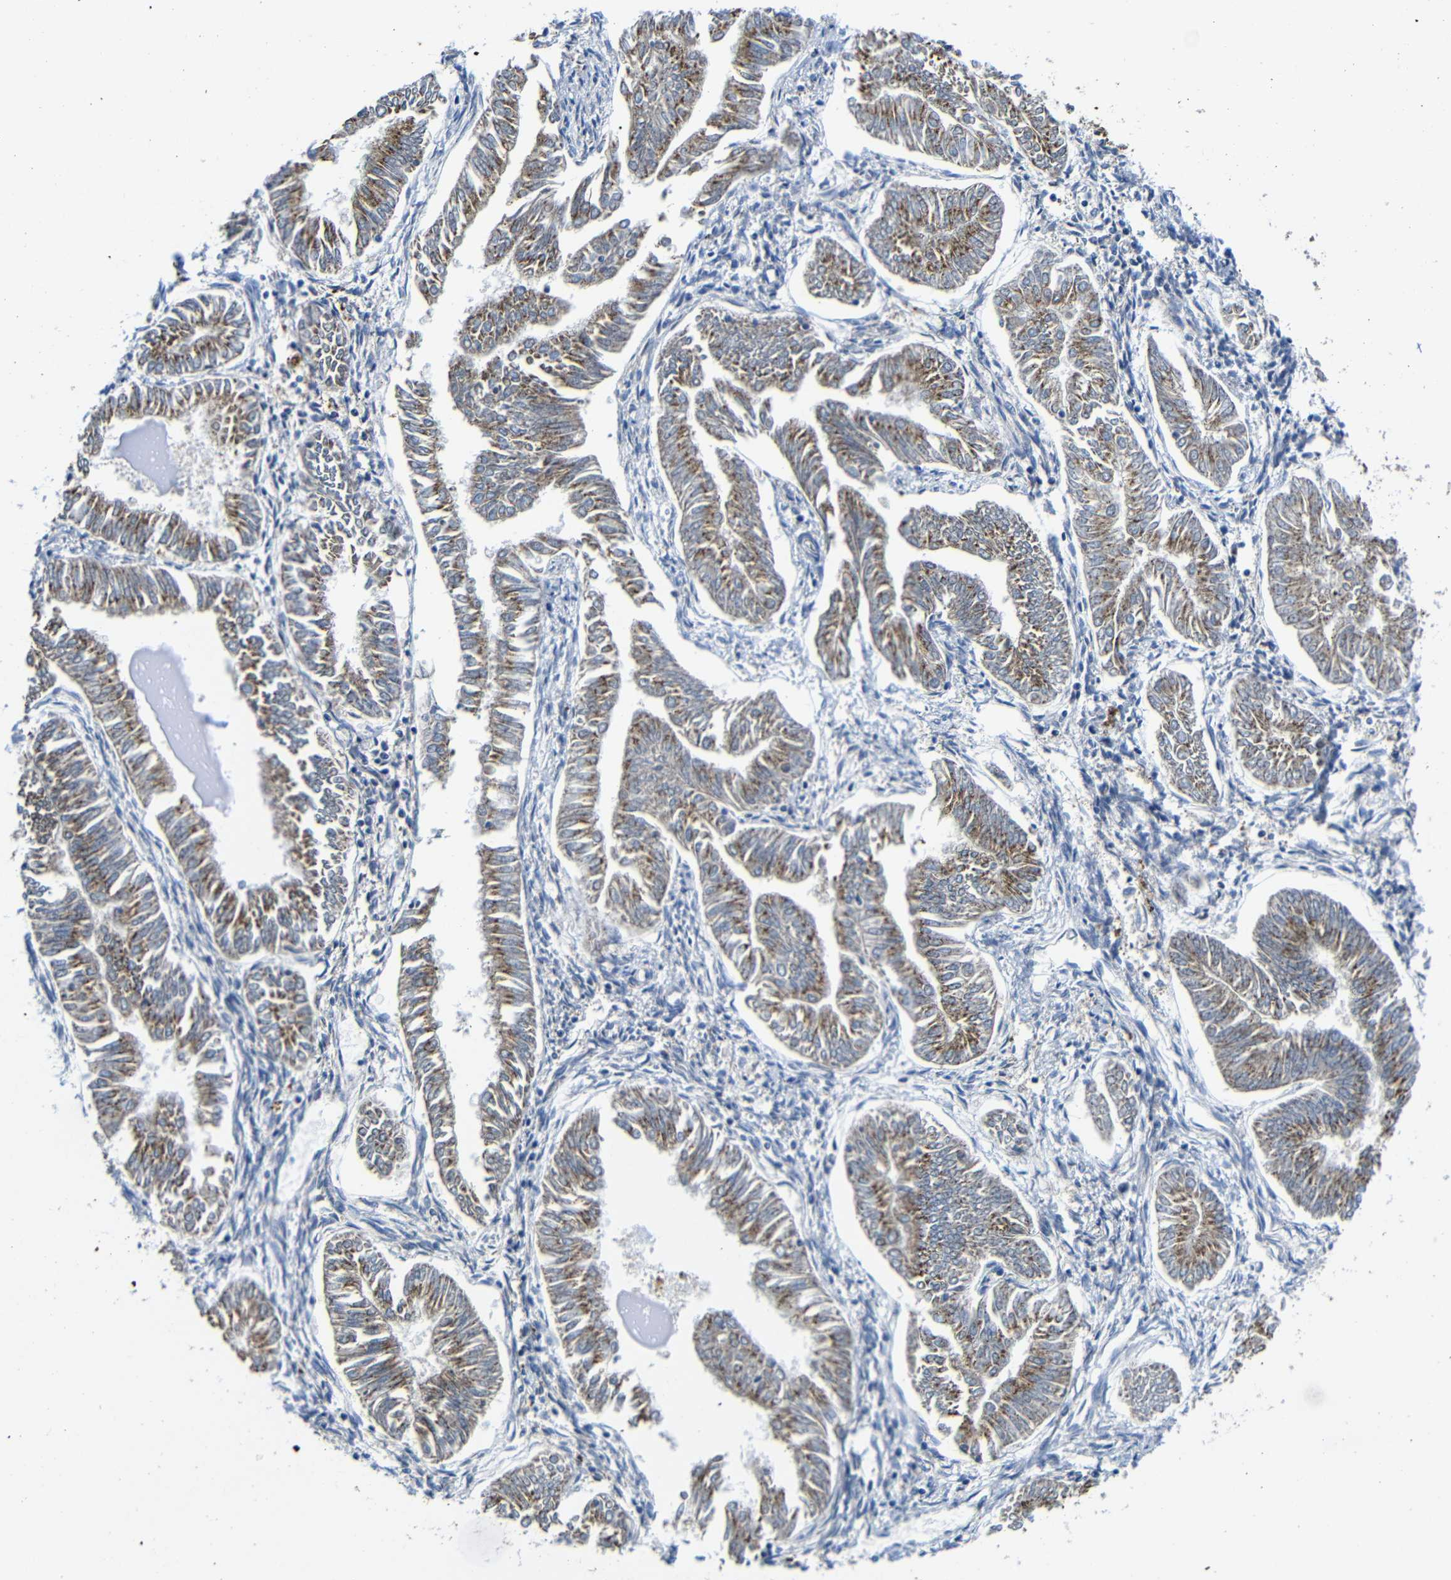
{"staining": {"intensity": "moderate", "quantity": ">75%", "location": "cytoplasmic/membranous"}, "tissue": "endometrial cancer", "cell_type": "Tumor cells", "image_type": "cancer", "snomed": [{"axis": "morphology", "description": "Adenocarcinoma, NOS"}, {"axis": "topography", "description": "Endometrium"}], "caption": "Endometrial cancer stained with a brown dye exhibits moderate cytoplasmic/membranous positive staining in about >75% of tumor cells.", "gene": "ABCE1", "patient": {"sex": "female", "age": 53}}